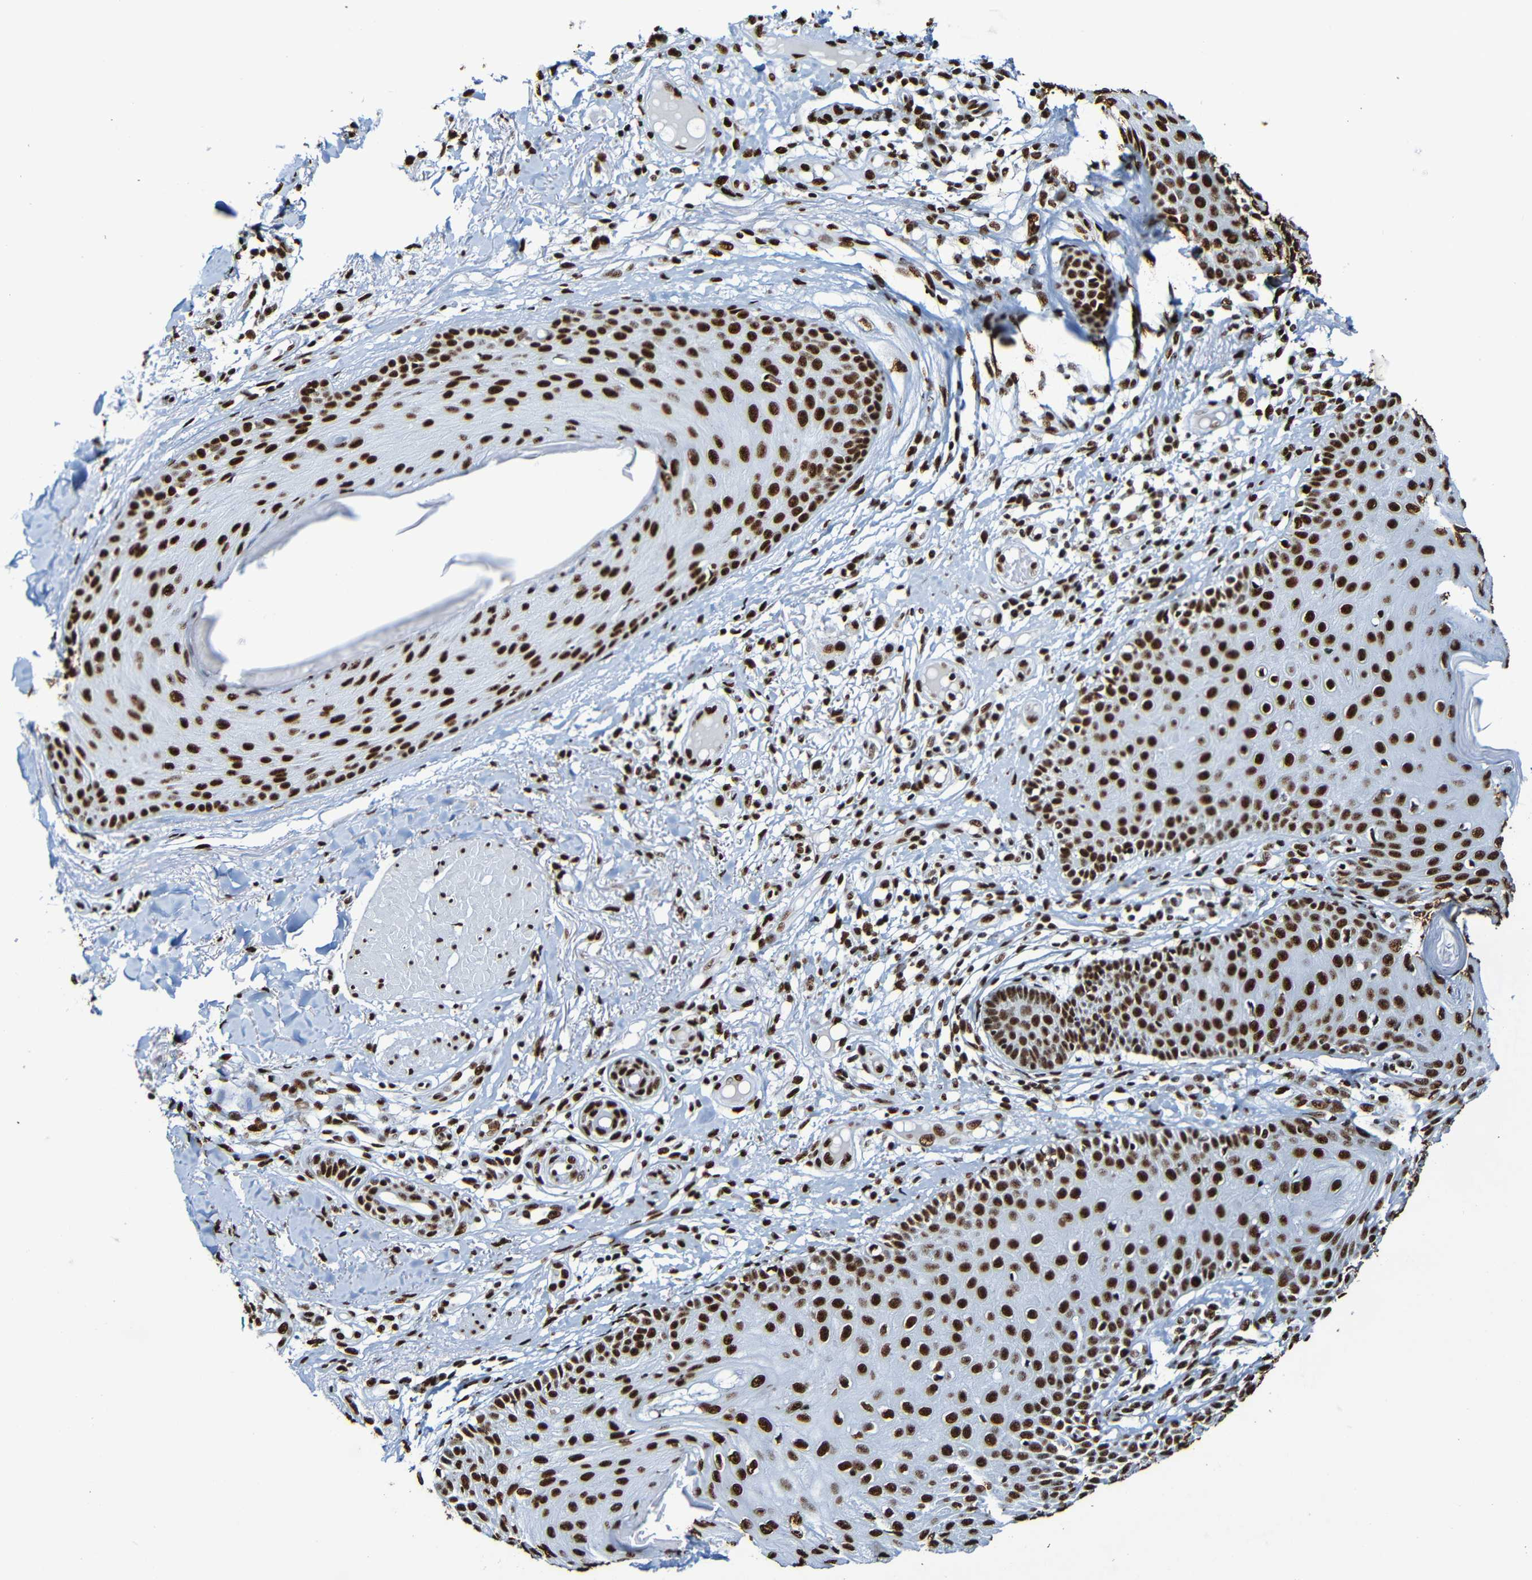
{"staining": {"intensity": "strong", "quantity": ">75%", "location": "nuclear"}, "tissue": "skin cancer", "cell_type": "Tumor cells", "image_type": "cancer", "snomed": [{"axis": "morphology", "description": "Normal tissue, NOS"}, {"axis": "morphology", "description": "Basal cell carcinoma"}, {"axis": "topography", "description": "Skin"}], "caption": "Strong nuclear positivity is present in approximately >75% of tumor cells in skin basal cell carcinoma. The staining is performed using DAB (3,3'-diaminobenzidine) brown chromogen to label protein expression. The nuclei are counter-stained blue using hematoxylin.", "gene": "SRSF3", "patient": {"sex": "male", "age": 52}}